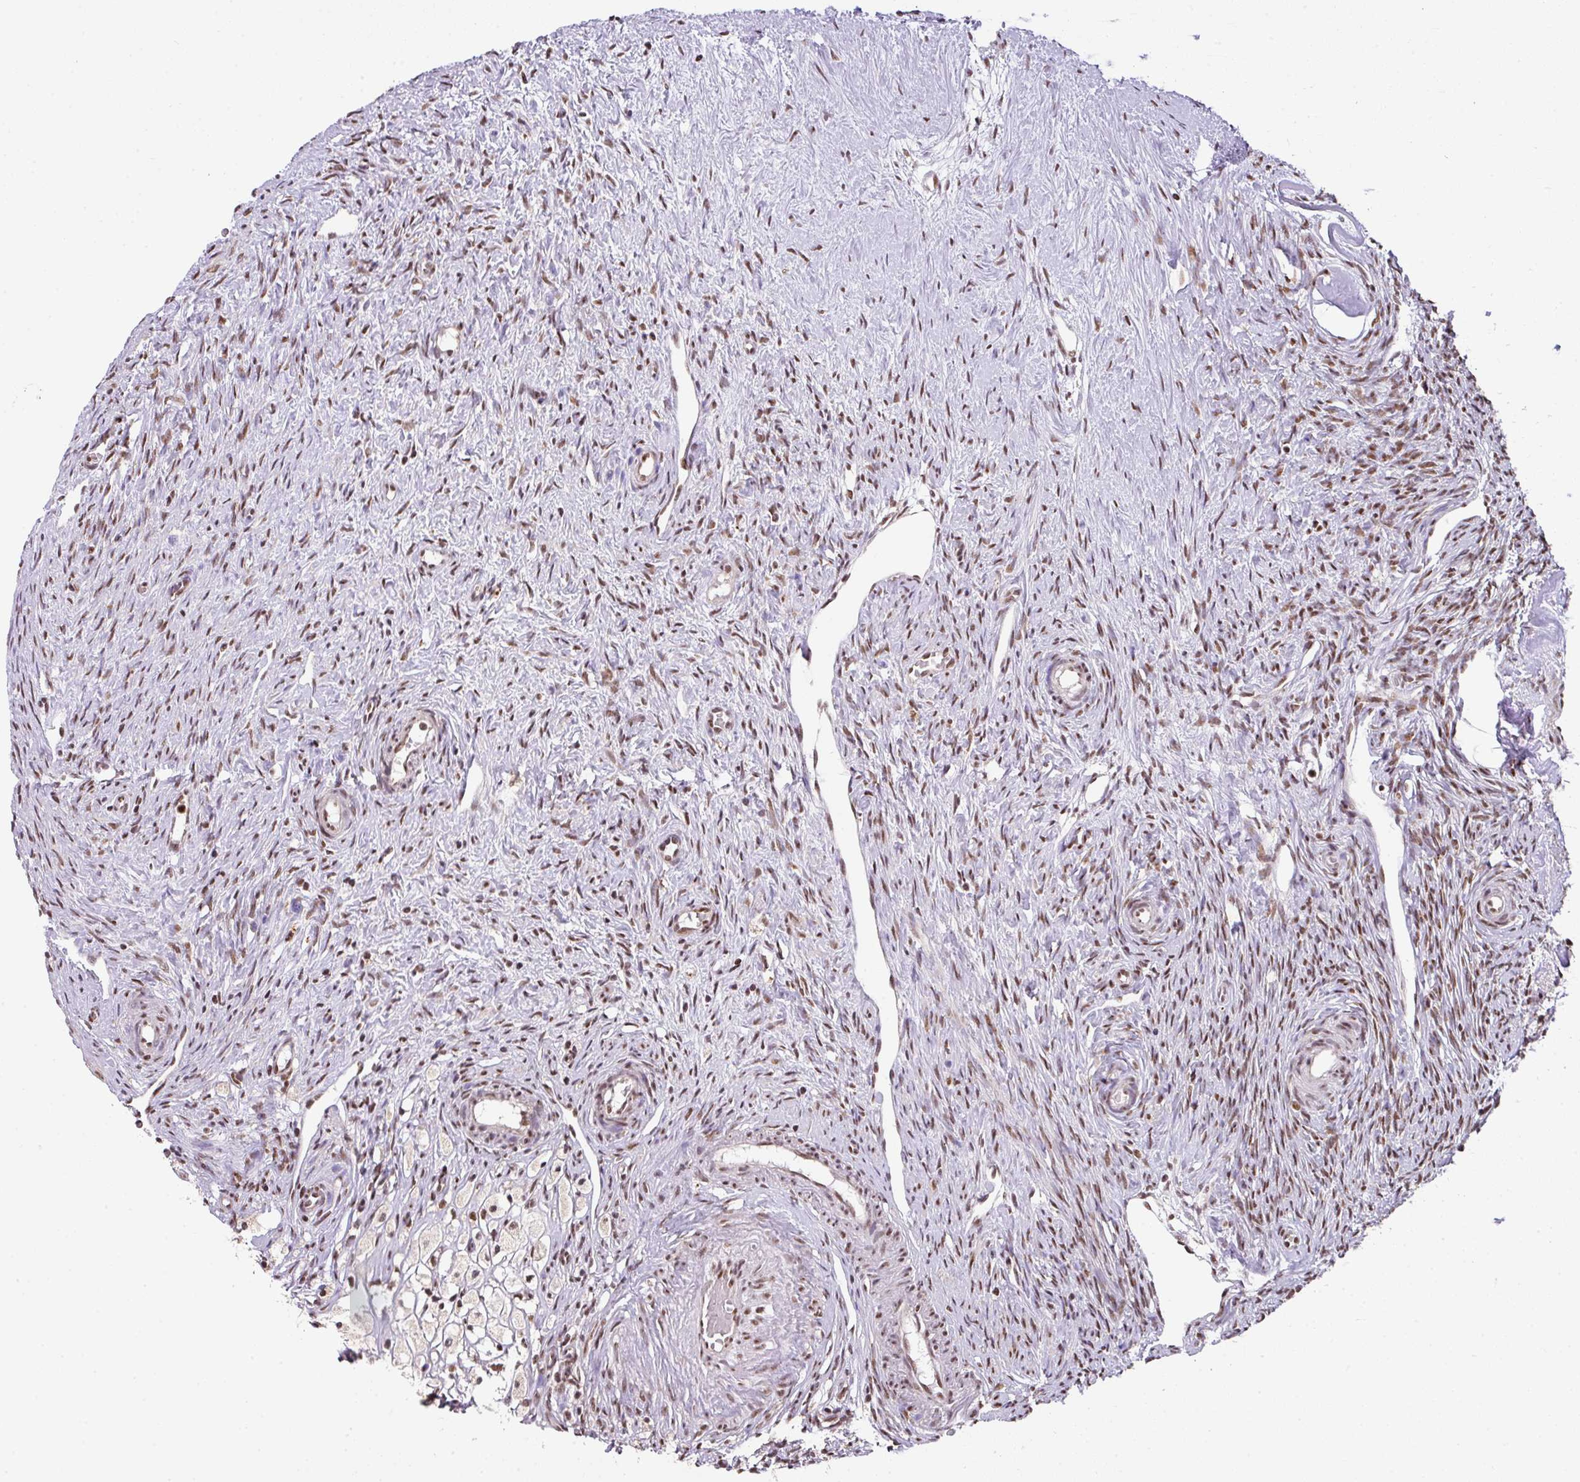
{"staining": {"intensity": "moderate", "quantity": ">75%", "location": "cytoplasmic/membranous,nuclear"}, "tissue": "ovary", "cell_type": "Follicle cells", "image_type": "normal", "snomed": [{"axis": "morphology", "description": "Normal tissue, NOS"}, {"axis": "topography", "description": "Ovary"}], "caption": "The image displays staining of unremarkable ovary, revealing moderate cytoplasmic/membranous,nuclear protein positivity (brown color) within follicle cells. (DAB (3,3'-diaminobenzidine) IHC with brightfield microscopy, high magnification).", "gene": "PLK1", "patient": {"sex": "female", "age": 51}}